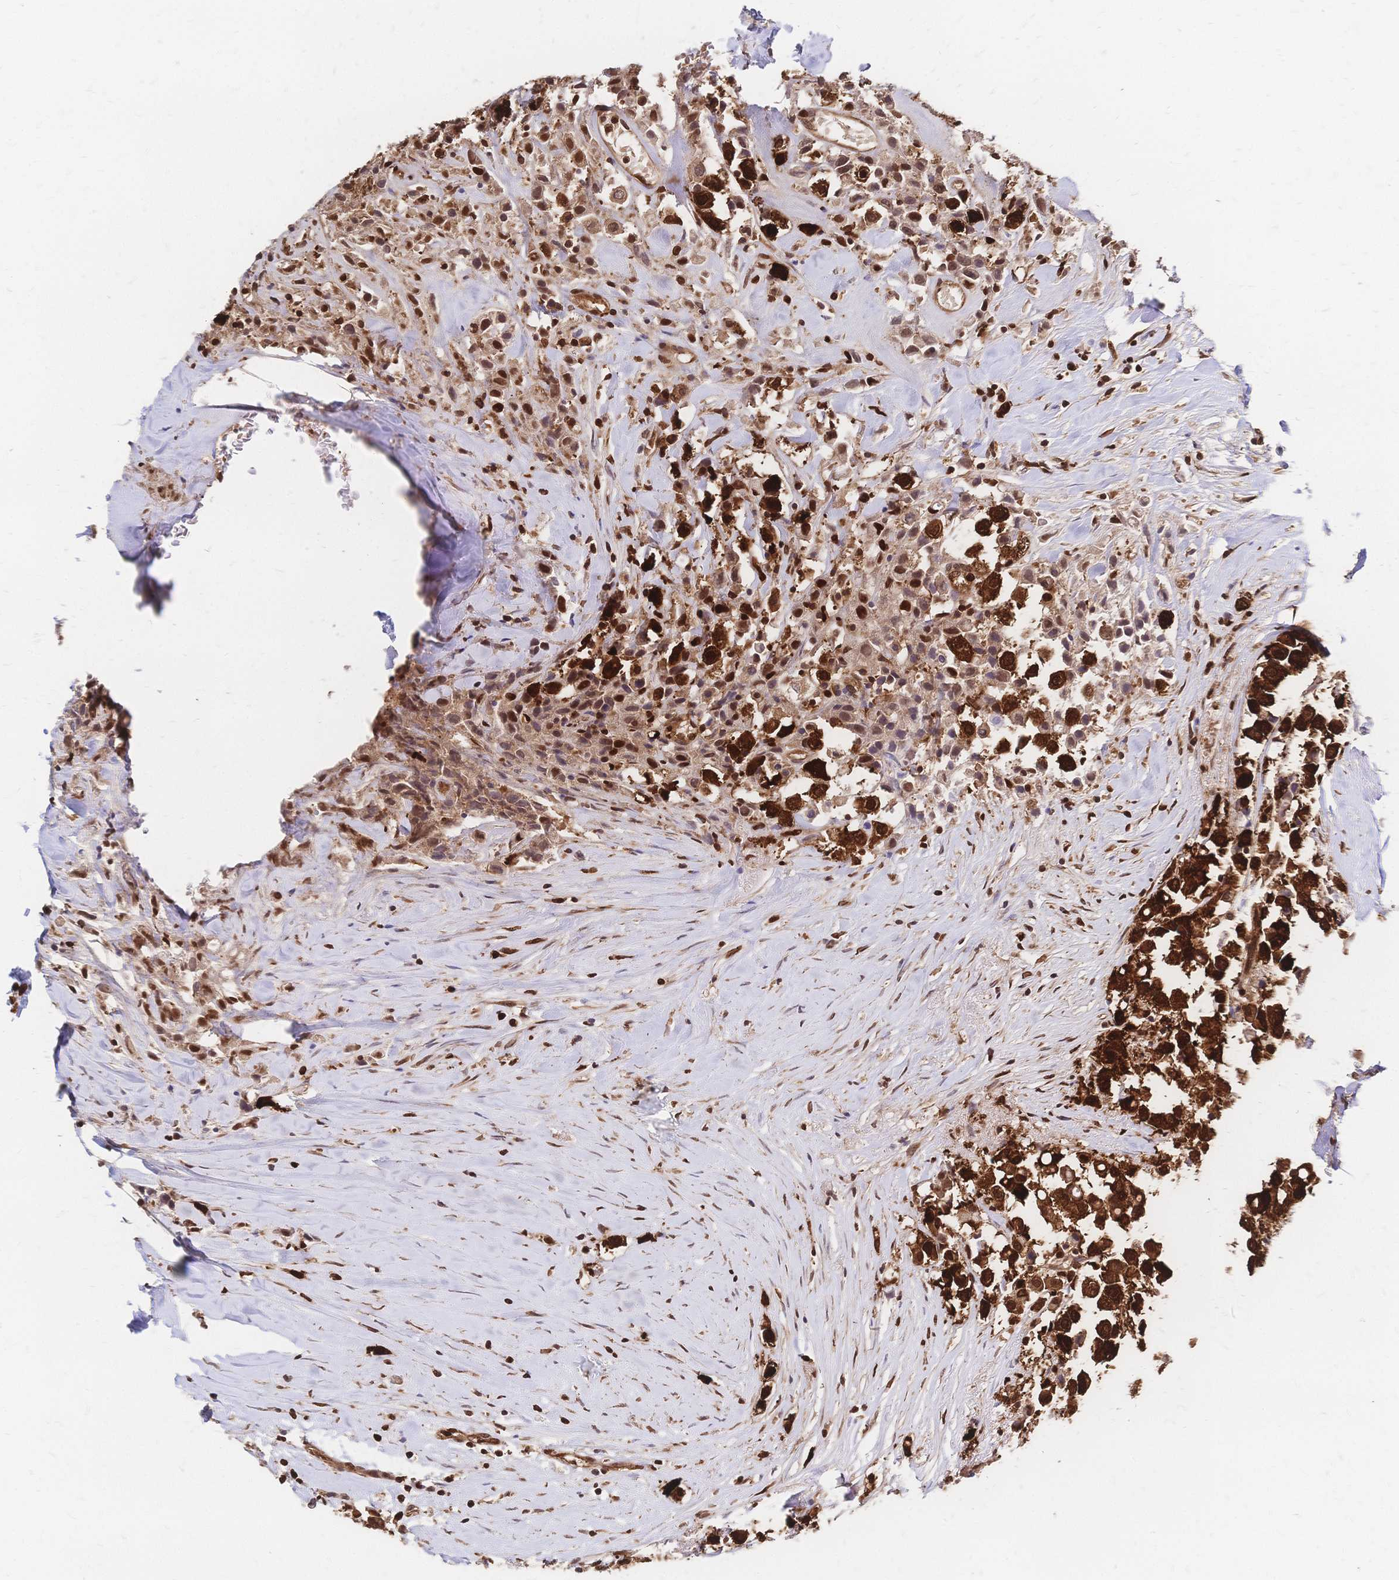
{"staining": {"intensity": "strong", "quantity": ">75%", "location": "cytoplasmic/membranous,nuclear"}, "tissue": "breast cancer", "cell_type": "Tumor cells", "image_type": "cancer", "snomed": [{"axis": "morphology", "description": "Duct carcinoma"}, {"axis": "topography", "description": "Breast"}], "caption": "An image of human breast infiltrating ductal carcinoma stained for a protein exhibits strong cytoplasmic/membranous and nuclear brown staining in tumor cells.", "gene": "HDGF", "patient": {"sex": "female", "age": 61}}